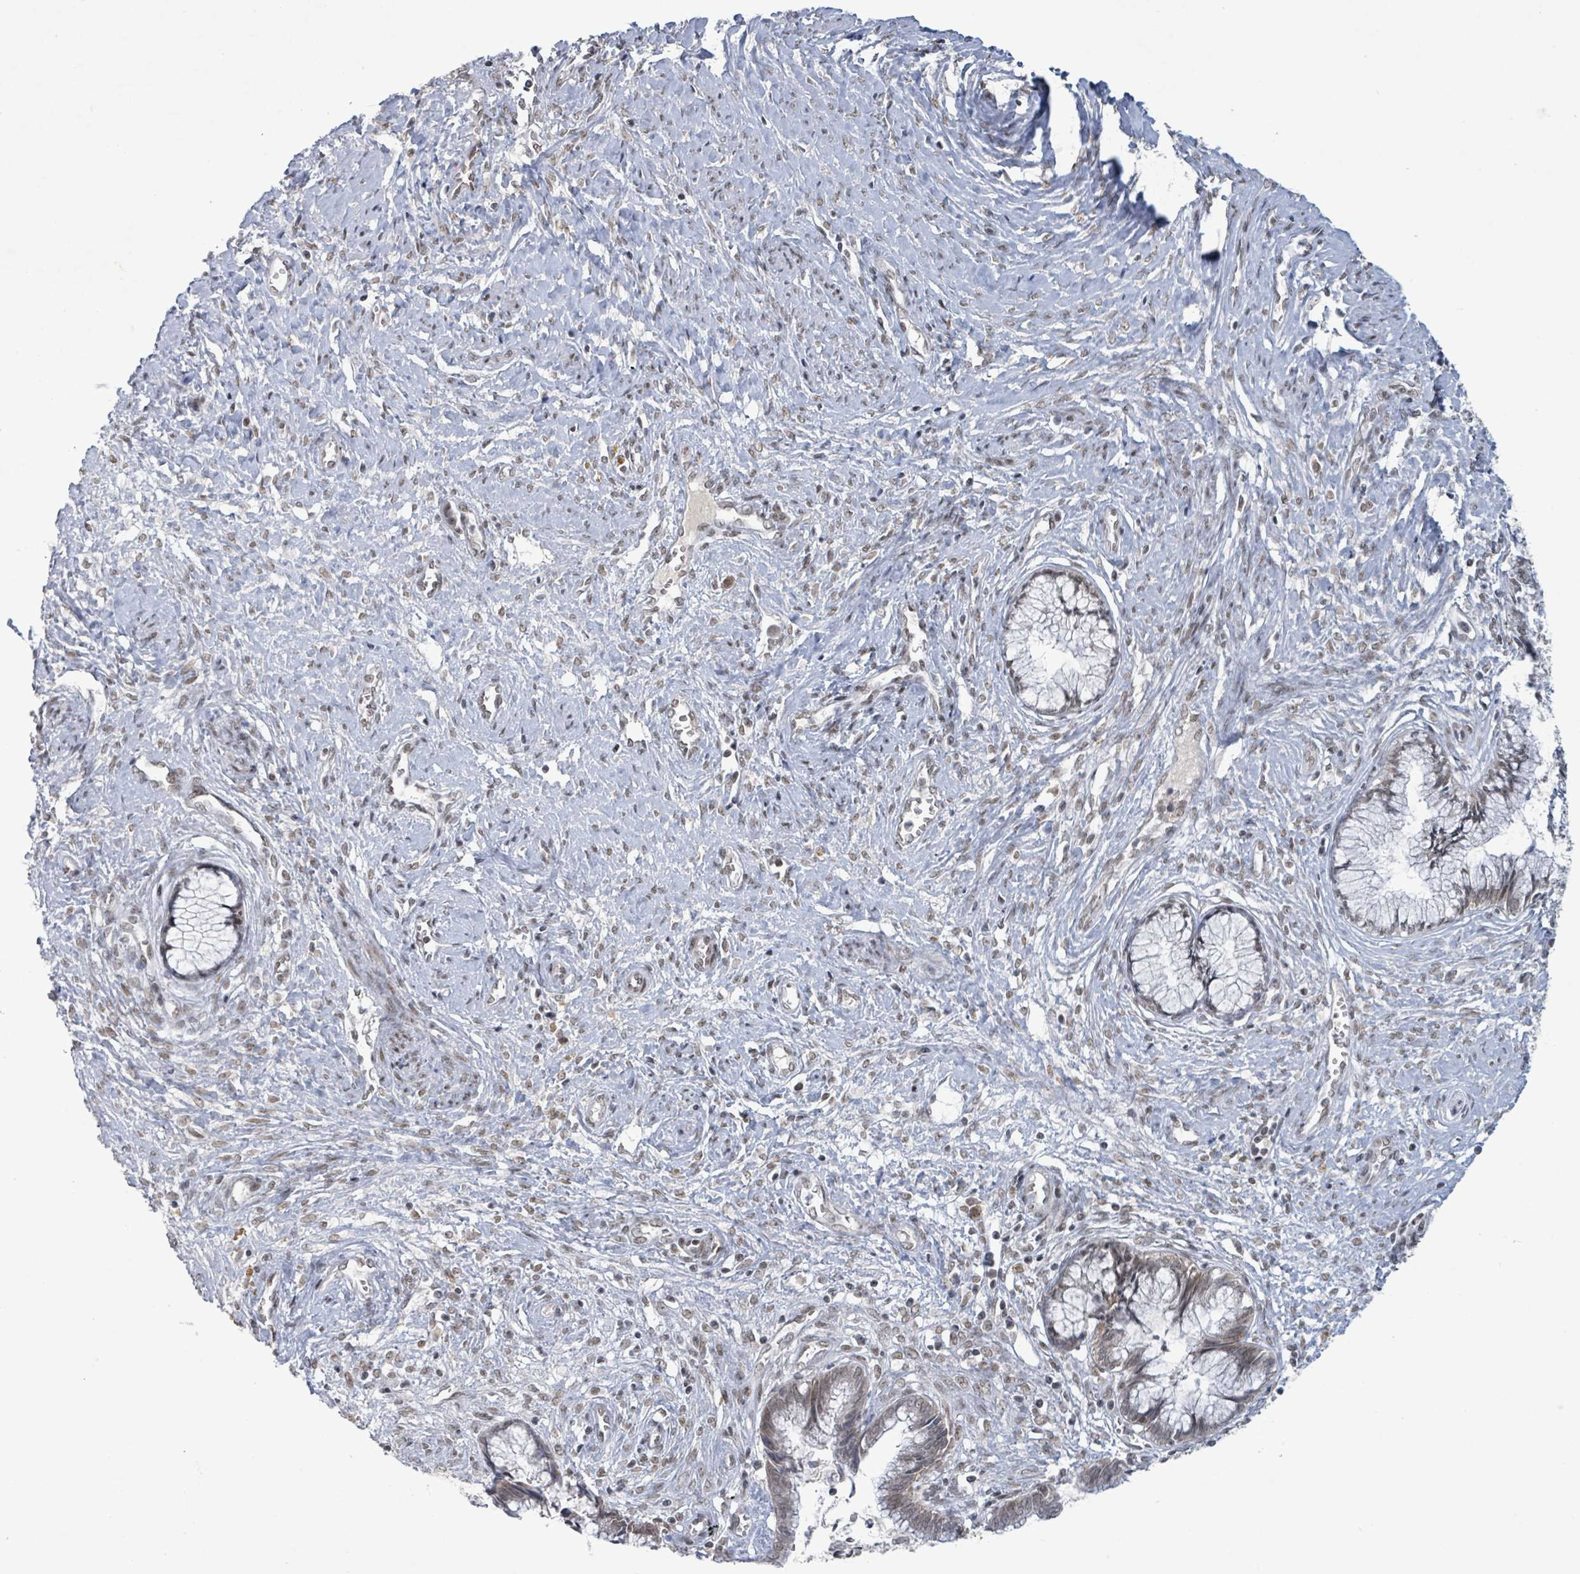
{"staining": {"intensity": "weak", "quantity": "<25%", "location": "nuclear"}, "tissue": "cervical cancer", "cell_type": "Tumor cells", "image_type": "cancer", "snomed": [{"axis": "morphology", "description": "Adenocarcinoma, NOS"}, {"axis": "topography", "description": "Cervix"}], "caption": "Tumor cells show no significant staining in cervical cancer (adenocarcinoma).", "gene": "BANP", "patient": {"sex": "female", "age": 44}}